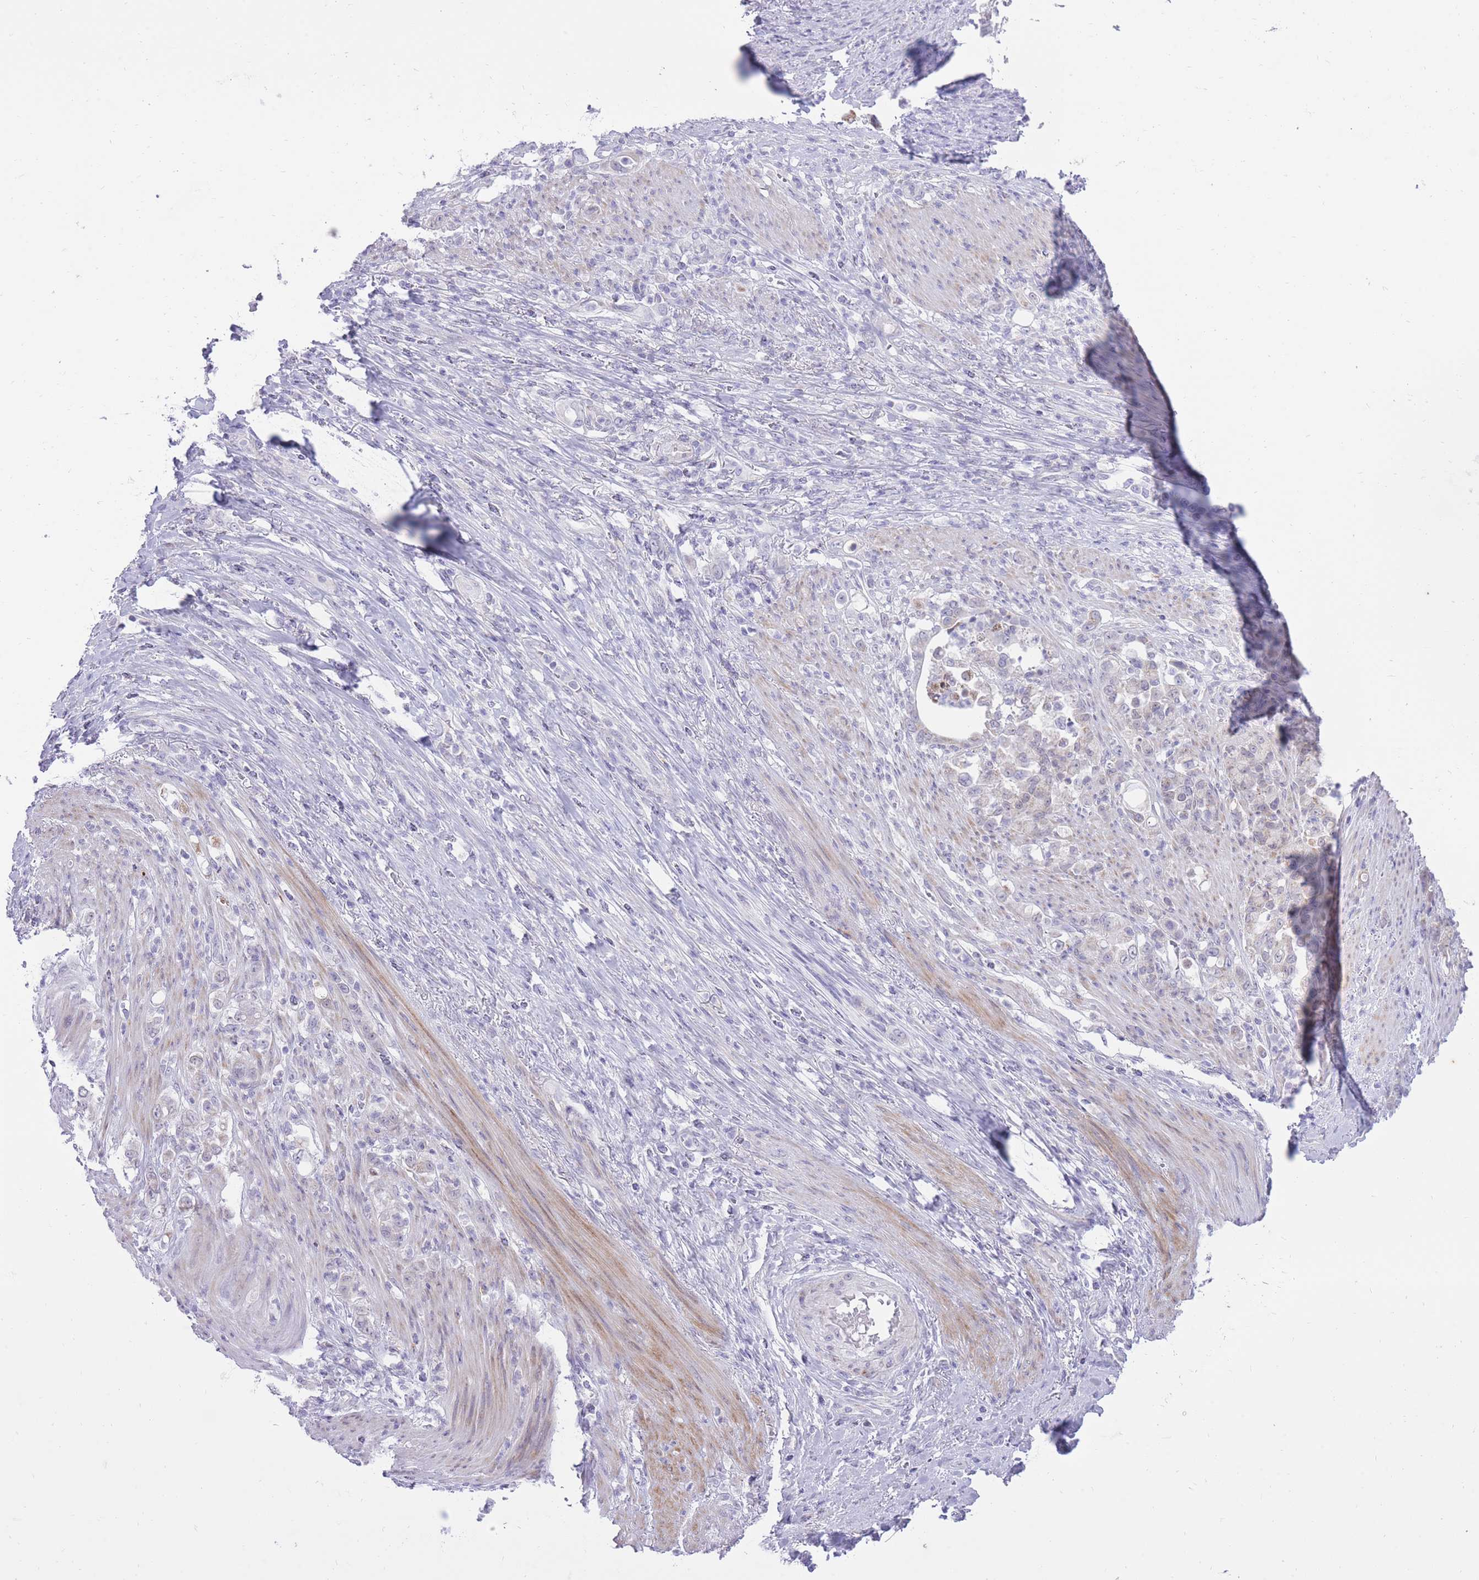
{"staining": {"intensity": "negative", "quantity": "none", "location": "none"}, "tissue": "stomach cancer", "cell_type": "Tumor cells", "image_type": "cancer", "snomed": [{"axis": "morphology", "description": "Normal tissue, NOS"}, {"axis": "morphology", "description": "Adenocarcinoma, NOS"}, {"axis": "topography", "description": "Stomach"}], "caption": "This photomicrograph is of stomach cancer (adenocarcinoma) stained with IHC to label a protein in brown with the nuclei are counter-stained blue. There is no positivity in tumor cells. The staining is performed using DAB brown chromogen with nuclei counter-stained in using hematoxylin.", "gene": "DENND2D", "patient": {"sex": "female", "age": 79}}